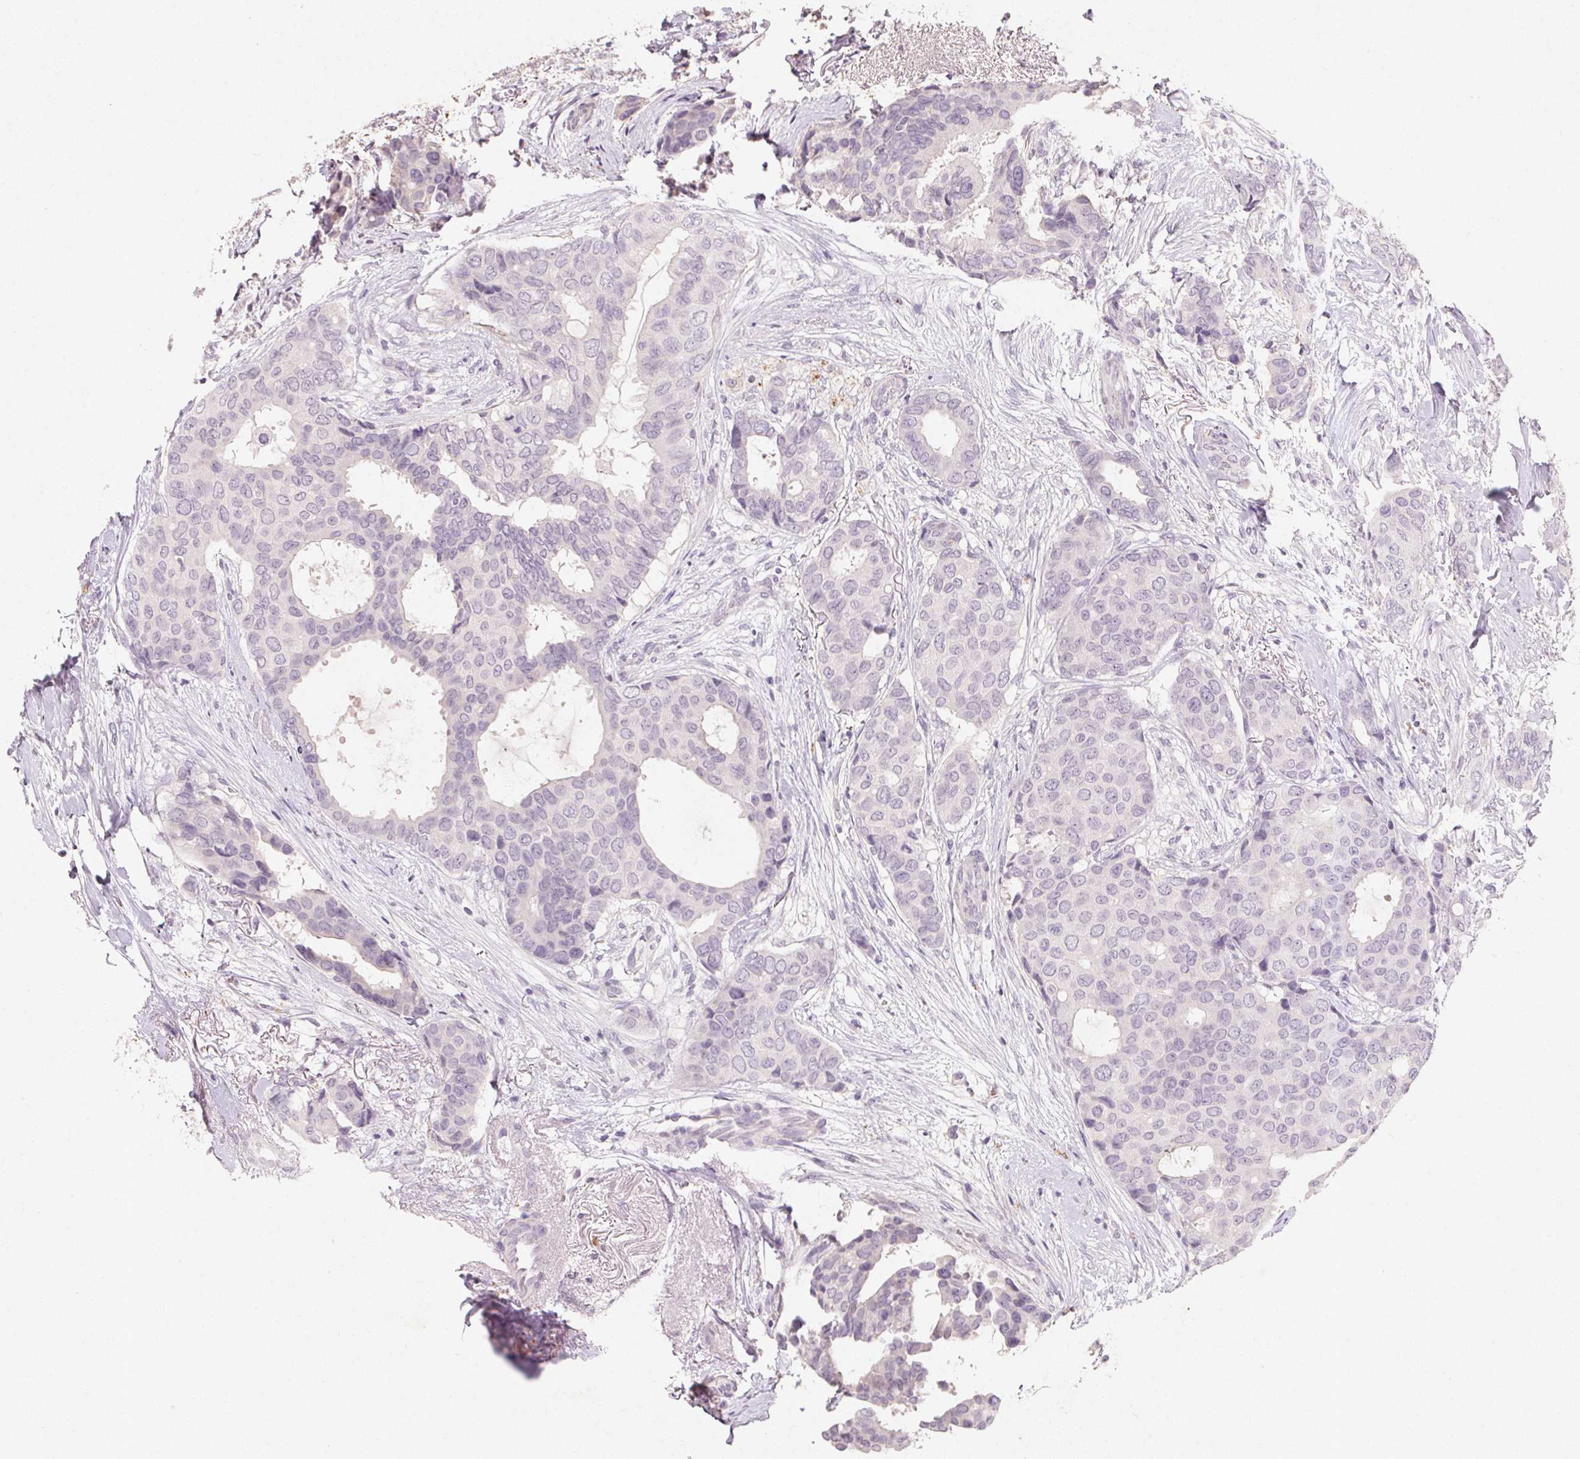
{"staining": {"intensity": "negative", "quantity": "none", "location": "none"}, "tissue": "breast cancer", "cell_type": "Tumor cells", "image_type": "cancer", "snomed": [{"axis": "morphology", "description": "Duct carcinoma"}, {"axis": "topography", "description": "Breast"}], "caption": "Tumor cells are negative for brown protein staining in breast cancer.", "gene": "CXCL5", "patient": {"sex": "female", "age": 75}}